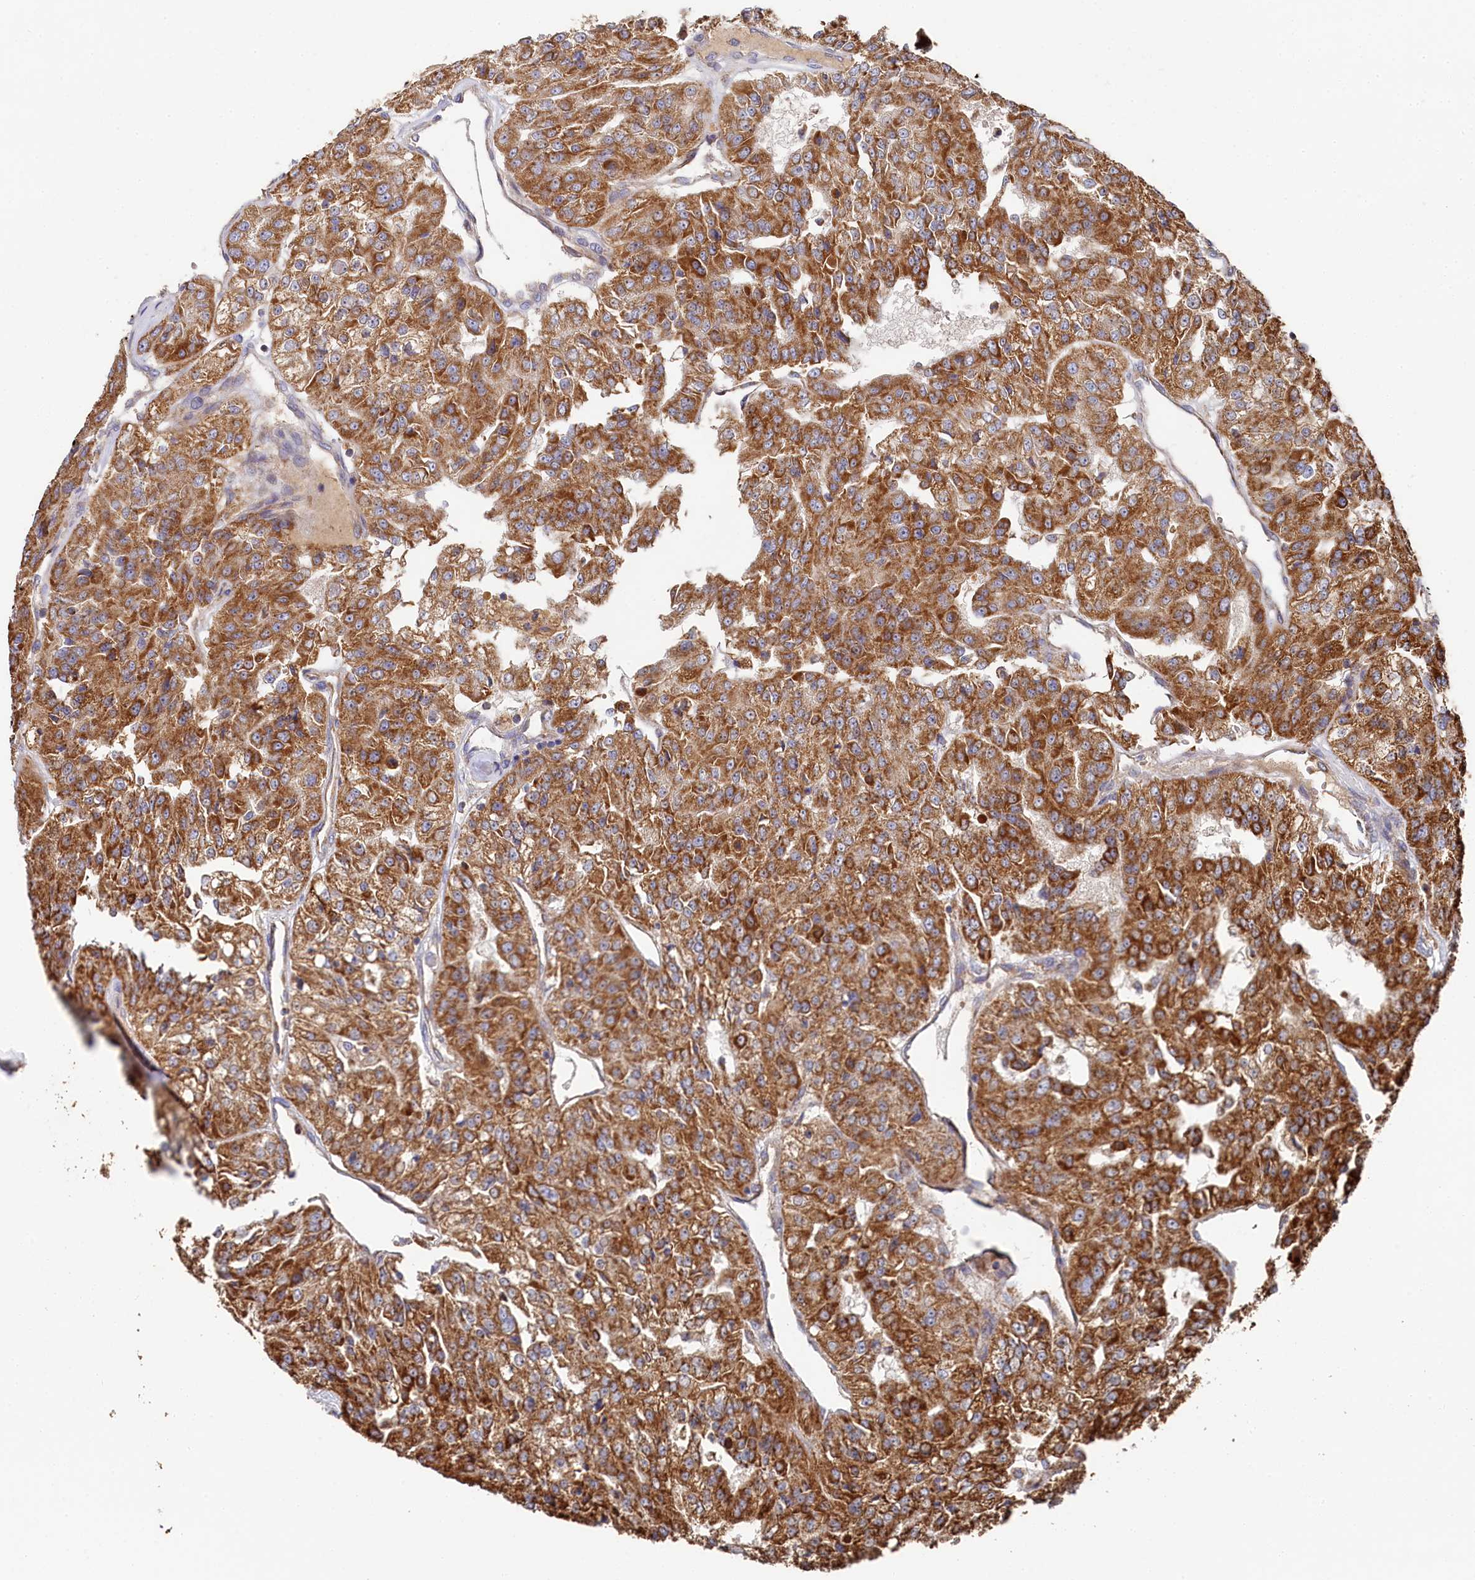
{"staining": {"intensity": "moderate", "quantity": ">75%", "location": "cytoplasmic/membranous"}, "tissue": "renal cancer", "cell_type": "Tumor cells", "image_type": "cancer", "snomed": [{"axis": "morphology", "description": "Adenocarcinoma, NOS"}, {"axis": "topography", "description": "Kidney"}], "caption": "Immunohistochemical staining of human renal adenocarcinoma exhibits medium levels of moderate cytoplasmic/membranous positivity in approximately >75% of tumor cells.", "gene": "HAUS2", "patient": {"sex": "female", "age": 63}}